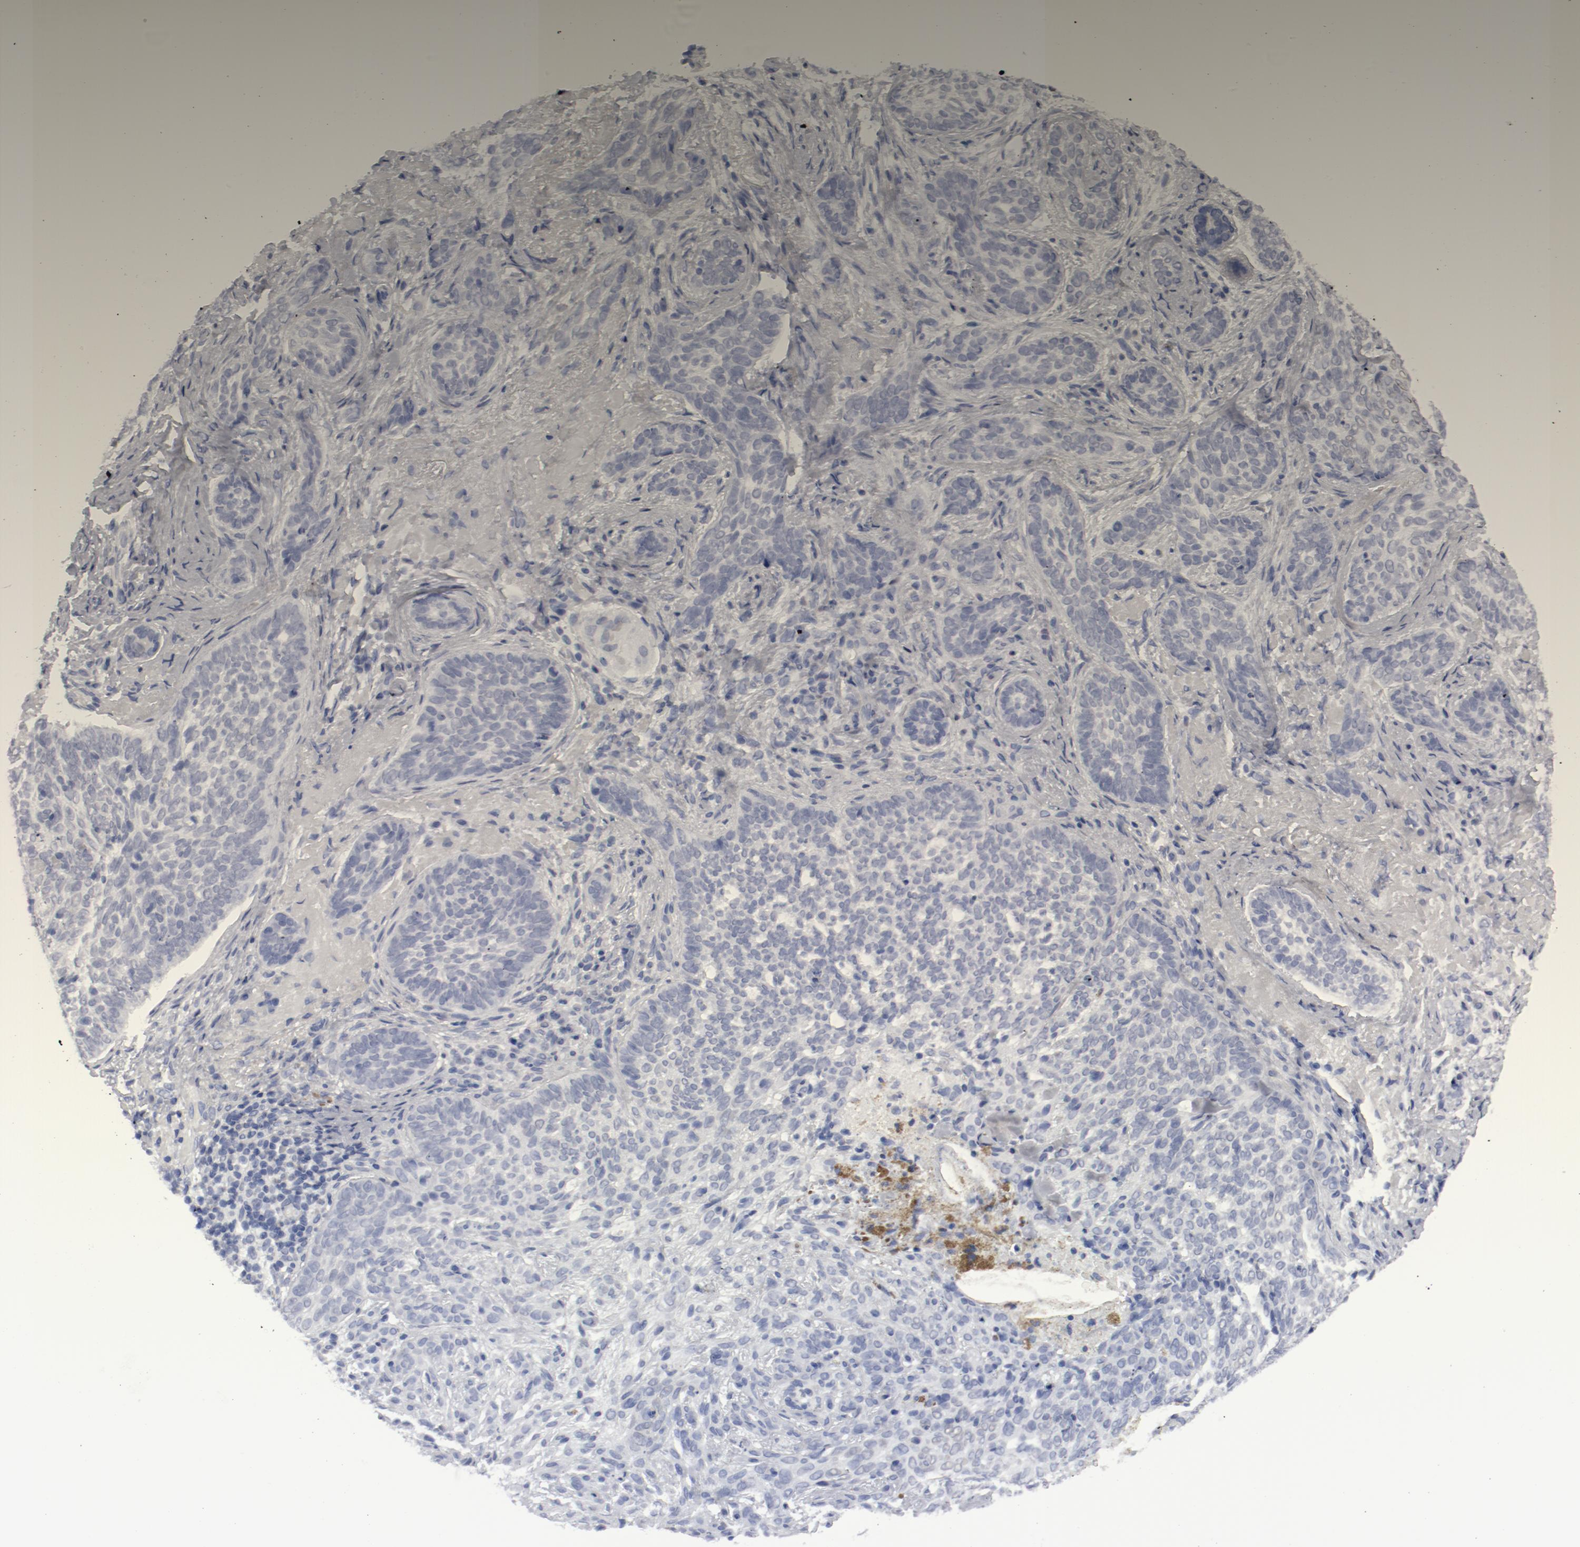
{"staining": {"intensity": "negative", "quantity": "none", "location": "none"}, "tissue": "skin cancer", "cell_type": "Tumor cells", "image_type": "cancer", "snomed": [{"axis": "morphology", "description": "Basal cell carcinoma"}, {"axis": "topography", "description": "Skin"}], "caption": "Protein analysis of skin cancer demonstrates no significant expression in tumor cells. (Immunohistochemistry (ihc), brightfield microscopy, high magnification).", "gene": "SMARCC2", "patient": {"sex": "male", "age": 91}}